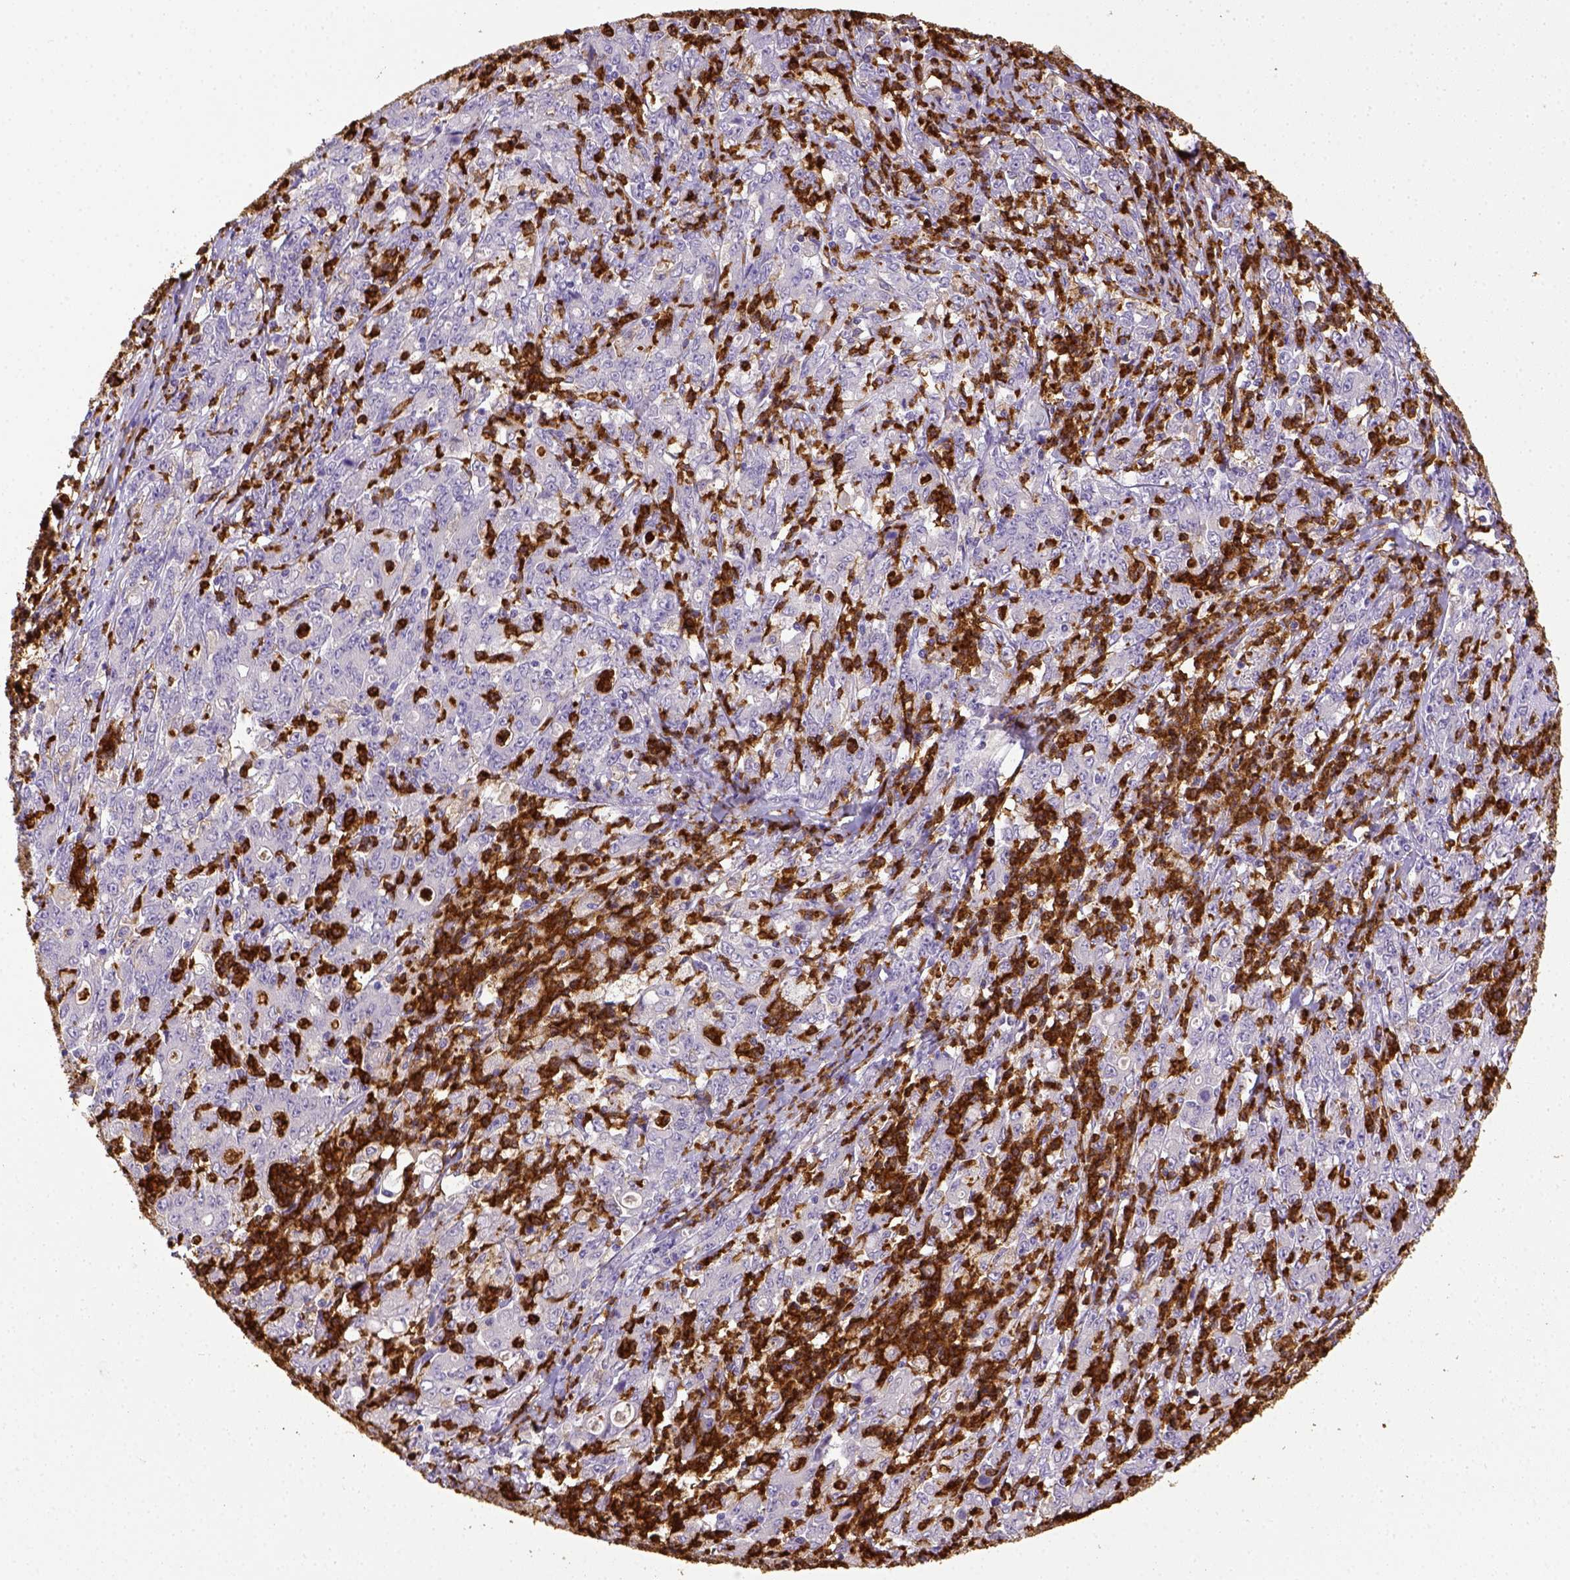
{"staining": {"intensity": "negative", "quantity": "none", "location": "none"}, "tissue": "stomach cancer", "cell_type": "Tumor cells", "image_type": "cancer", "snomed": [{"axis": "morphology", "description": "Adenocarcinoma, NOS"}, {"axis": "topography", "description": "Stomach, lower"}], "caption": "DAB (3,3'-diaminobenzidine) immunohistochemical staining of human stomach adenocarcinoma demonstrates no significant expression in tumor cells. Brightfield microscopy of immunohistochemistry stained with DAB (3,3'-diaminobenzidine) (brown) and hematoxylin (blue), captured at high magnification.", "gene": "ITGAM", "patient": {"sex": "female", "age": 71}}